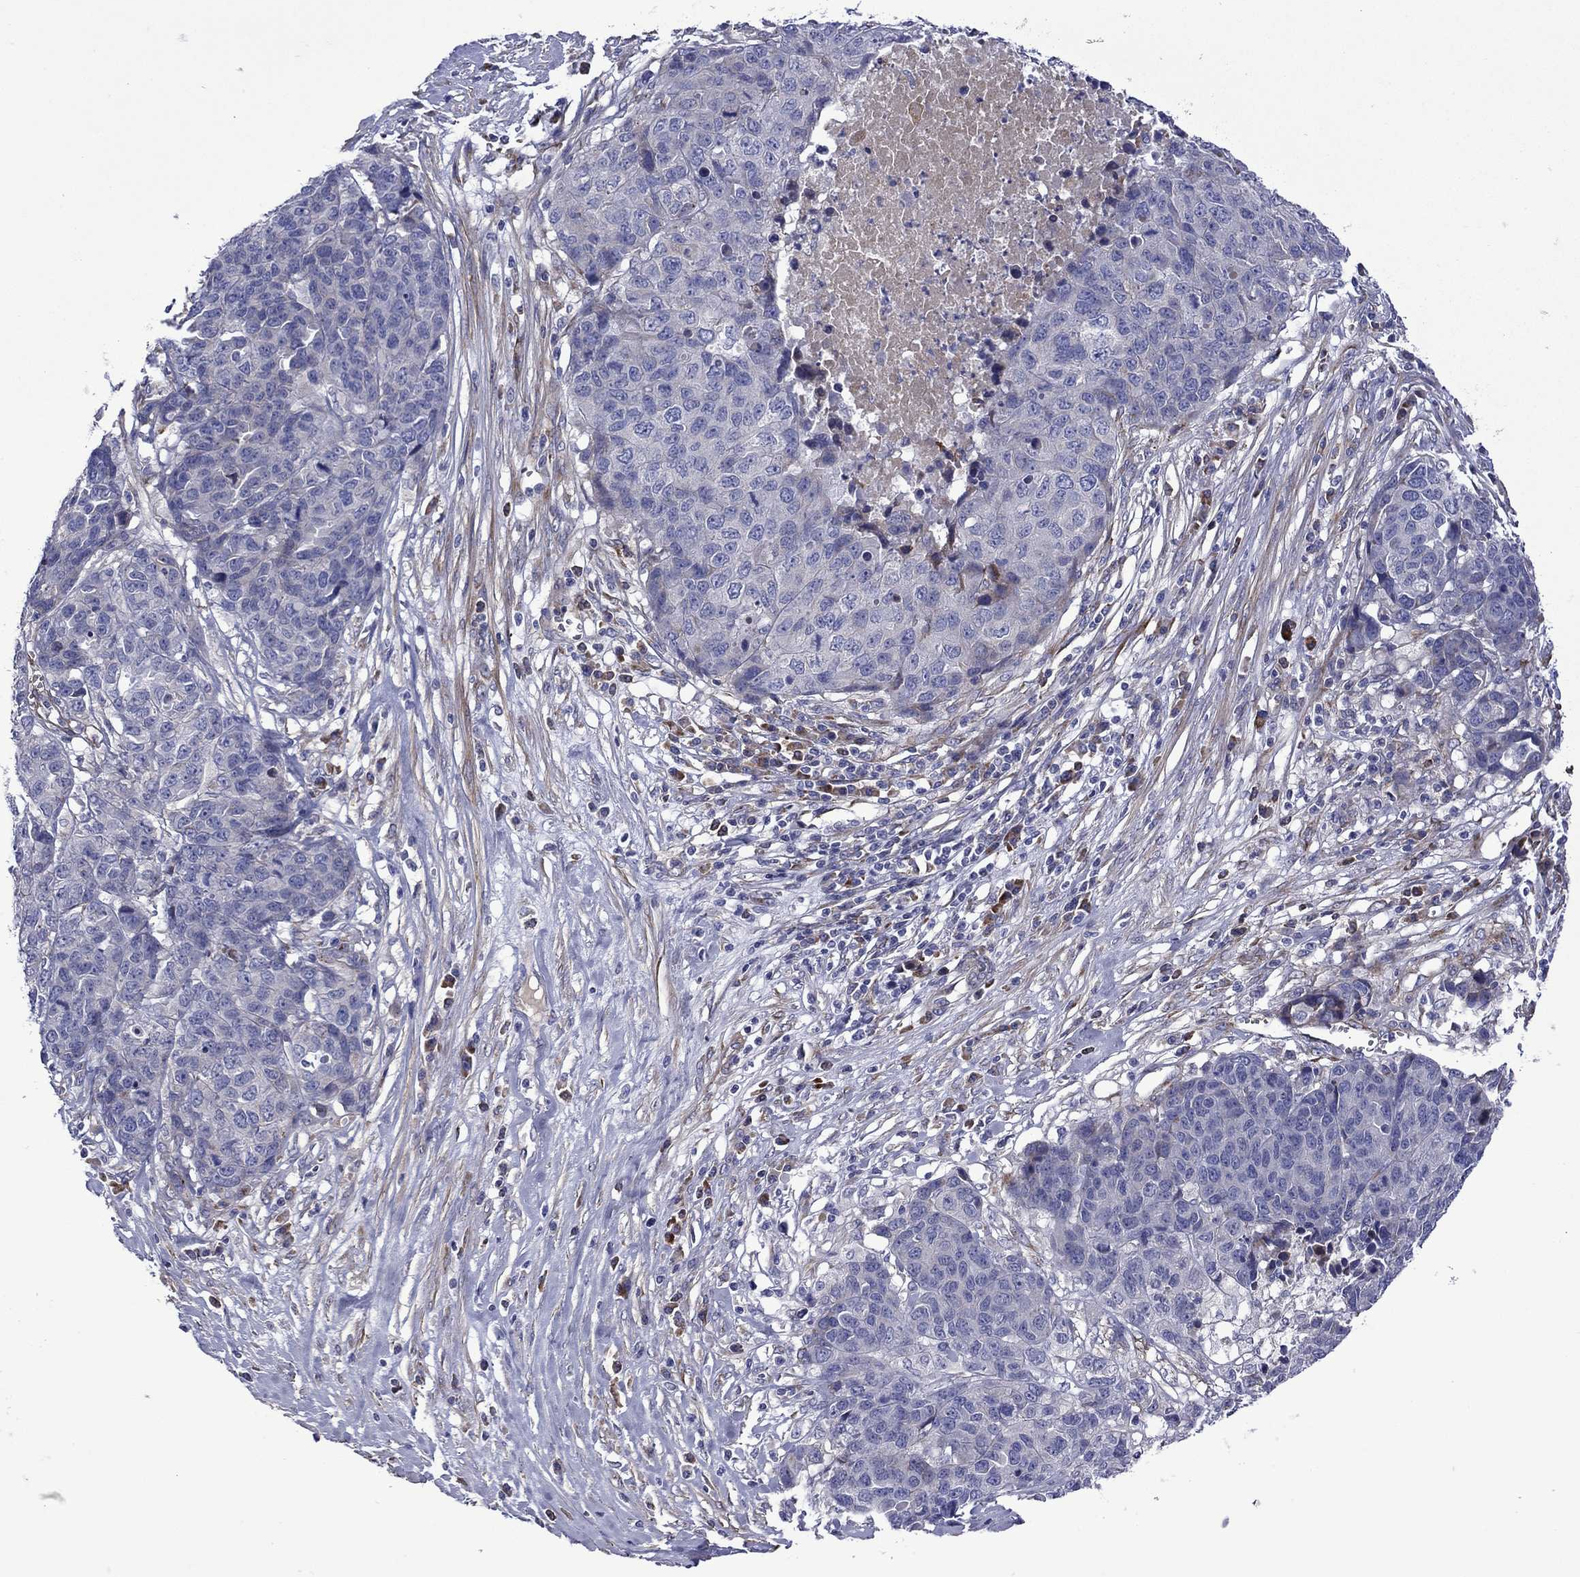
{"staining": {"intensity": "negative", "quantity": "none", "location": "none"}, "tissue": "ovarian cancer", "cell_type": "Tumor cells", "image_type": "cancer", "snomed": [{"axis": "morphology", "description": "Cystadenocarcinoma, serous, NOS"}, {"axis": "topography", "description": "Ovary"}], "caption": "Tumor cells show no significant expression in ovarian cancer.", "gene": "HSPG2", "patient": {"sex": "female", "age": 87}}